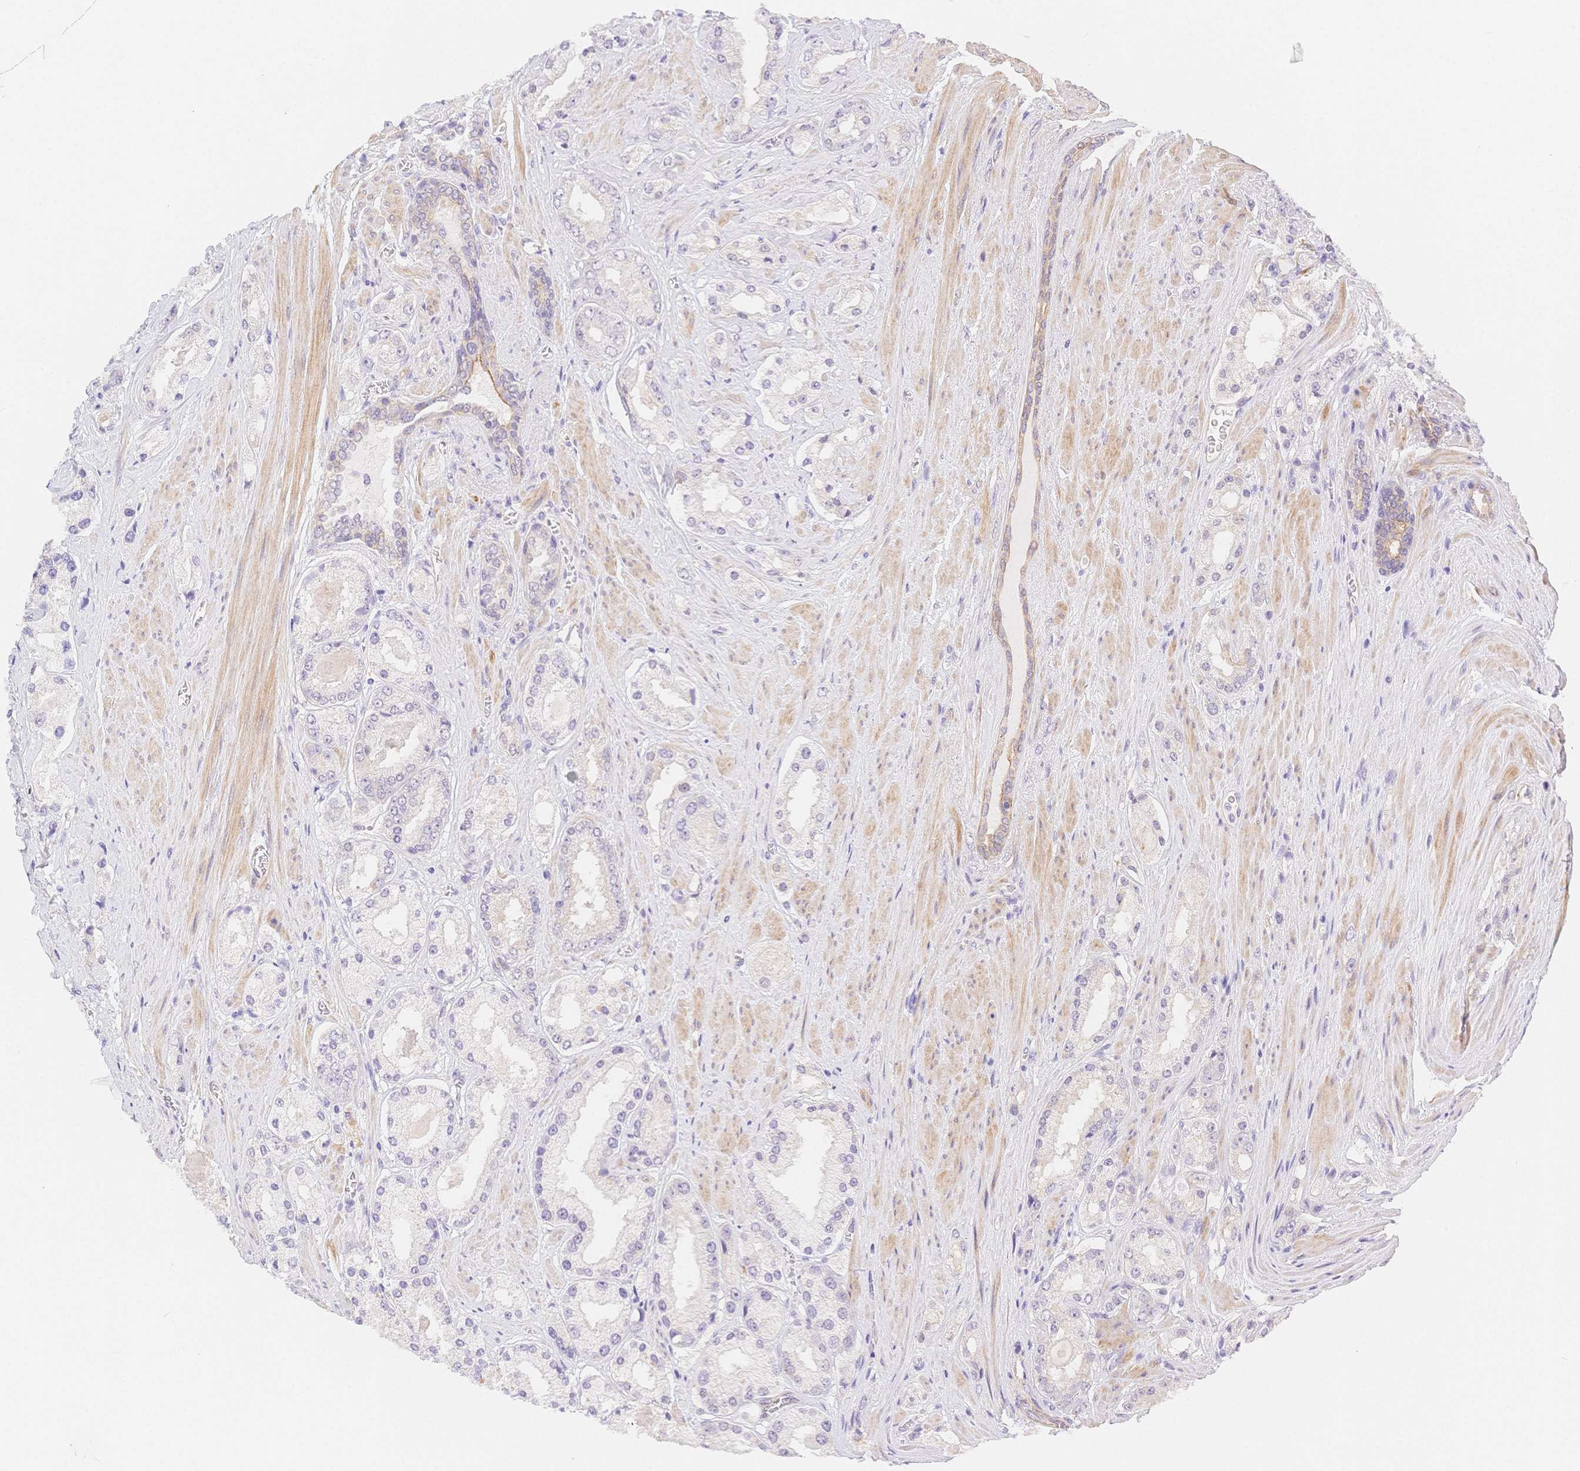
{"staining": {"intensity": "negative", "quantity": "none", "location": "none"}, "tissue": "prostate cancer", "cell_type": "Tumor cells", "image_type": "cancer", "snomed": [{"axis": "morphology", "description": "Adenocarcinoma, High grade"}, {"axis": "topography", "description": "Prostate"}], "caption": "Prostate cancer stained for a protein using IHC reveals no expression tumor cells.", "gene": "CSN1S1", "patient": {"sex": "male", "age": 67}}